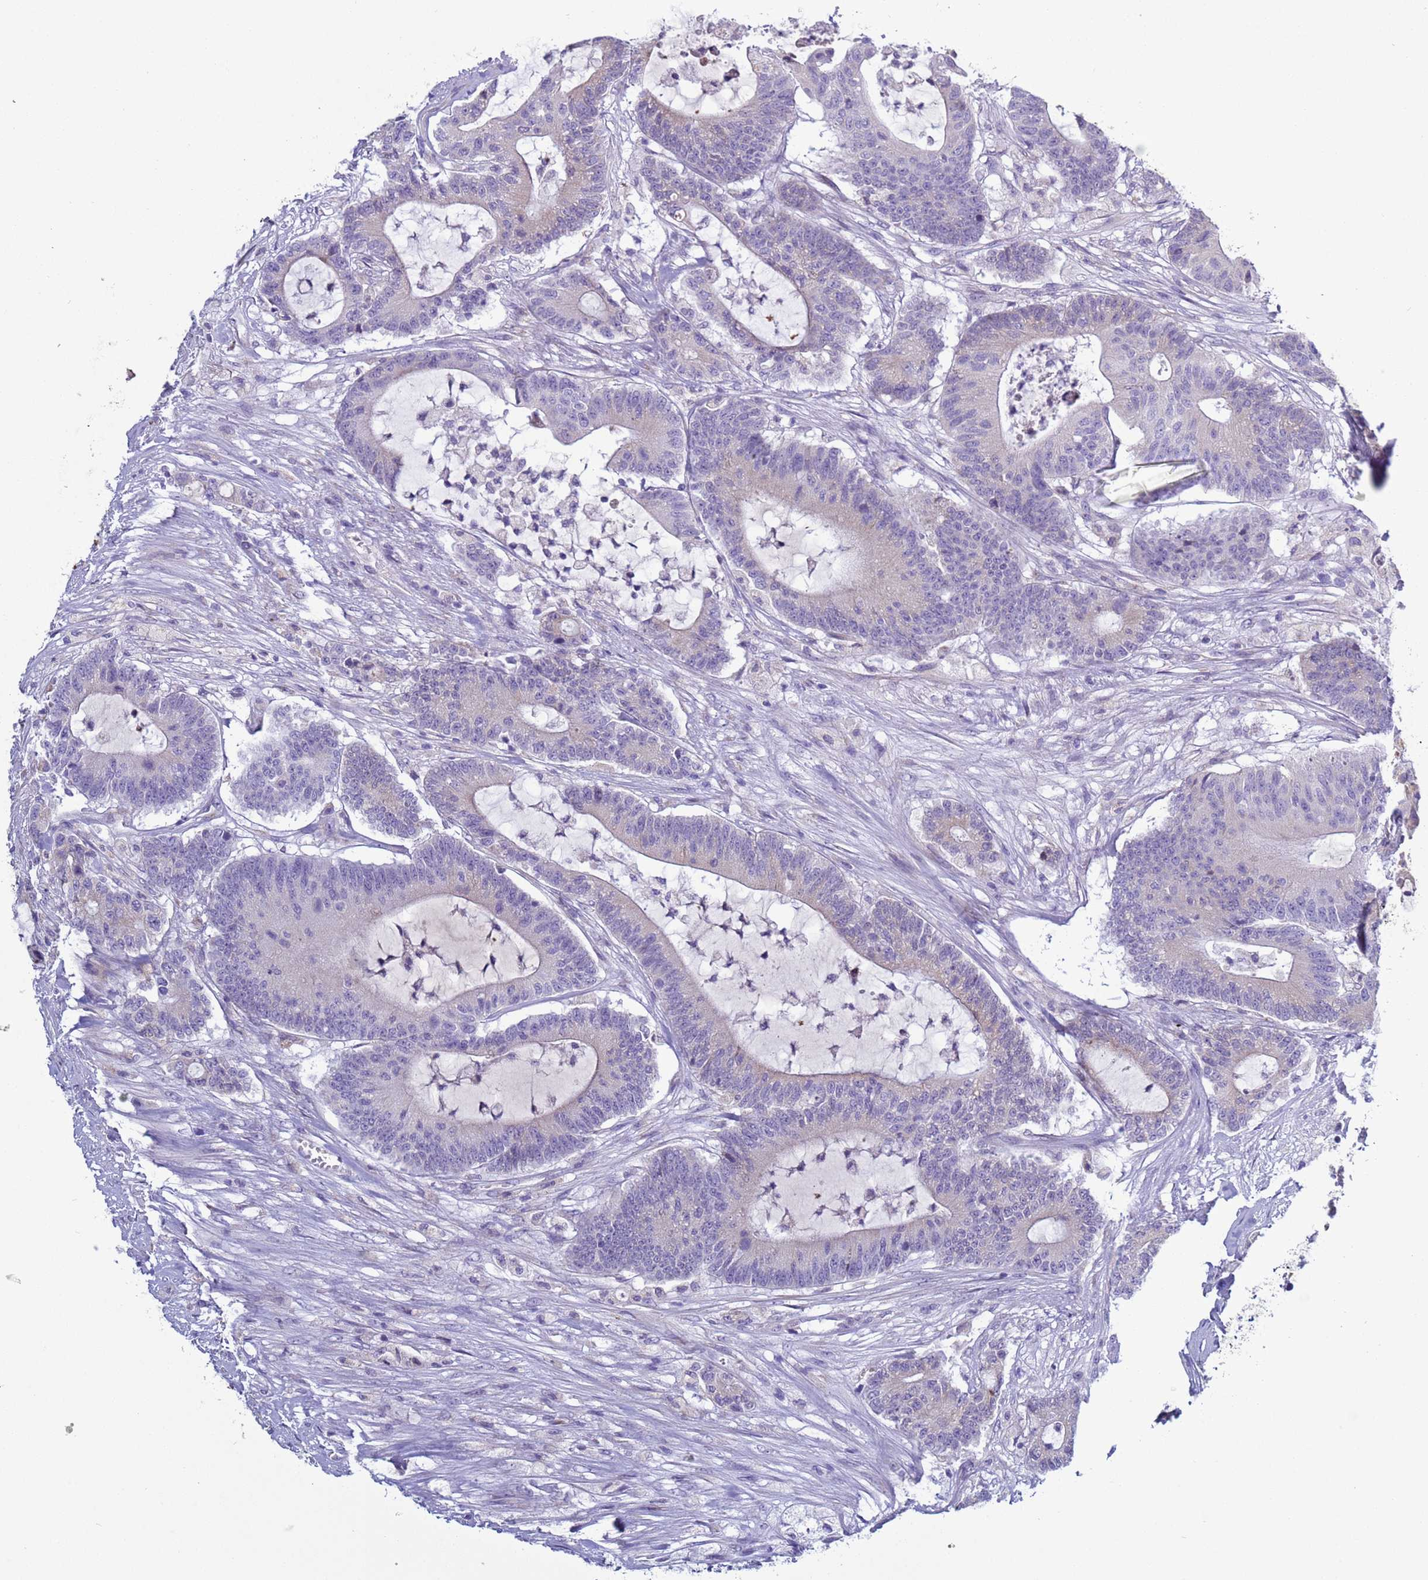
{"staining": {"intensity": "weak", "quantity": "<25%", "location": "cytoplasmic/membranous"}, "tissue": "colorectal cancer", "cell_type": "Tumor cells", "image_type": "cancer", "snomed": [{"axis": "morphology", "description": "Adenocarcinoma, NOS"}, {"axis": "topography", "description": "Colon"}], "caption": "Colorectal cancer (adenocarcinoma) was stained to show a protein in brown. There is no significant positivity in tumor cells.", "gene": "ABHD17B", "patient": {"sex": "female", "age": 84}}